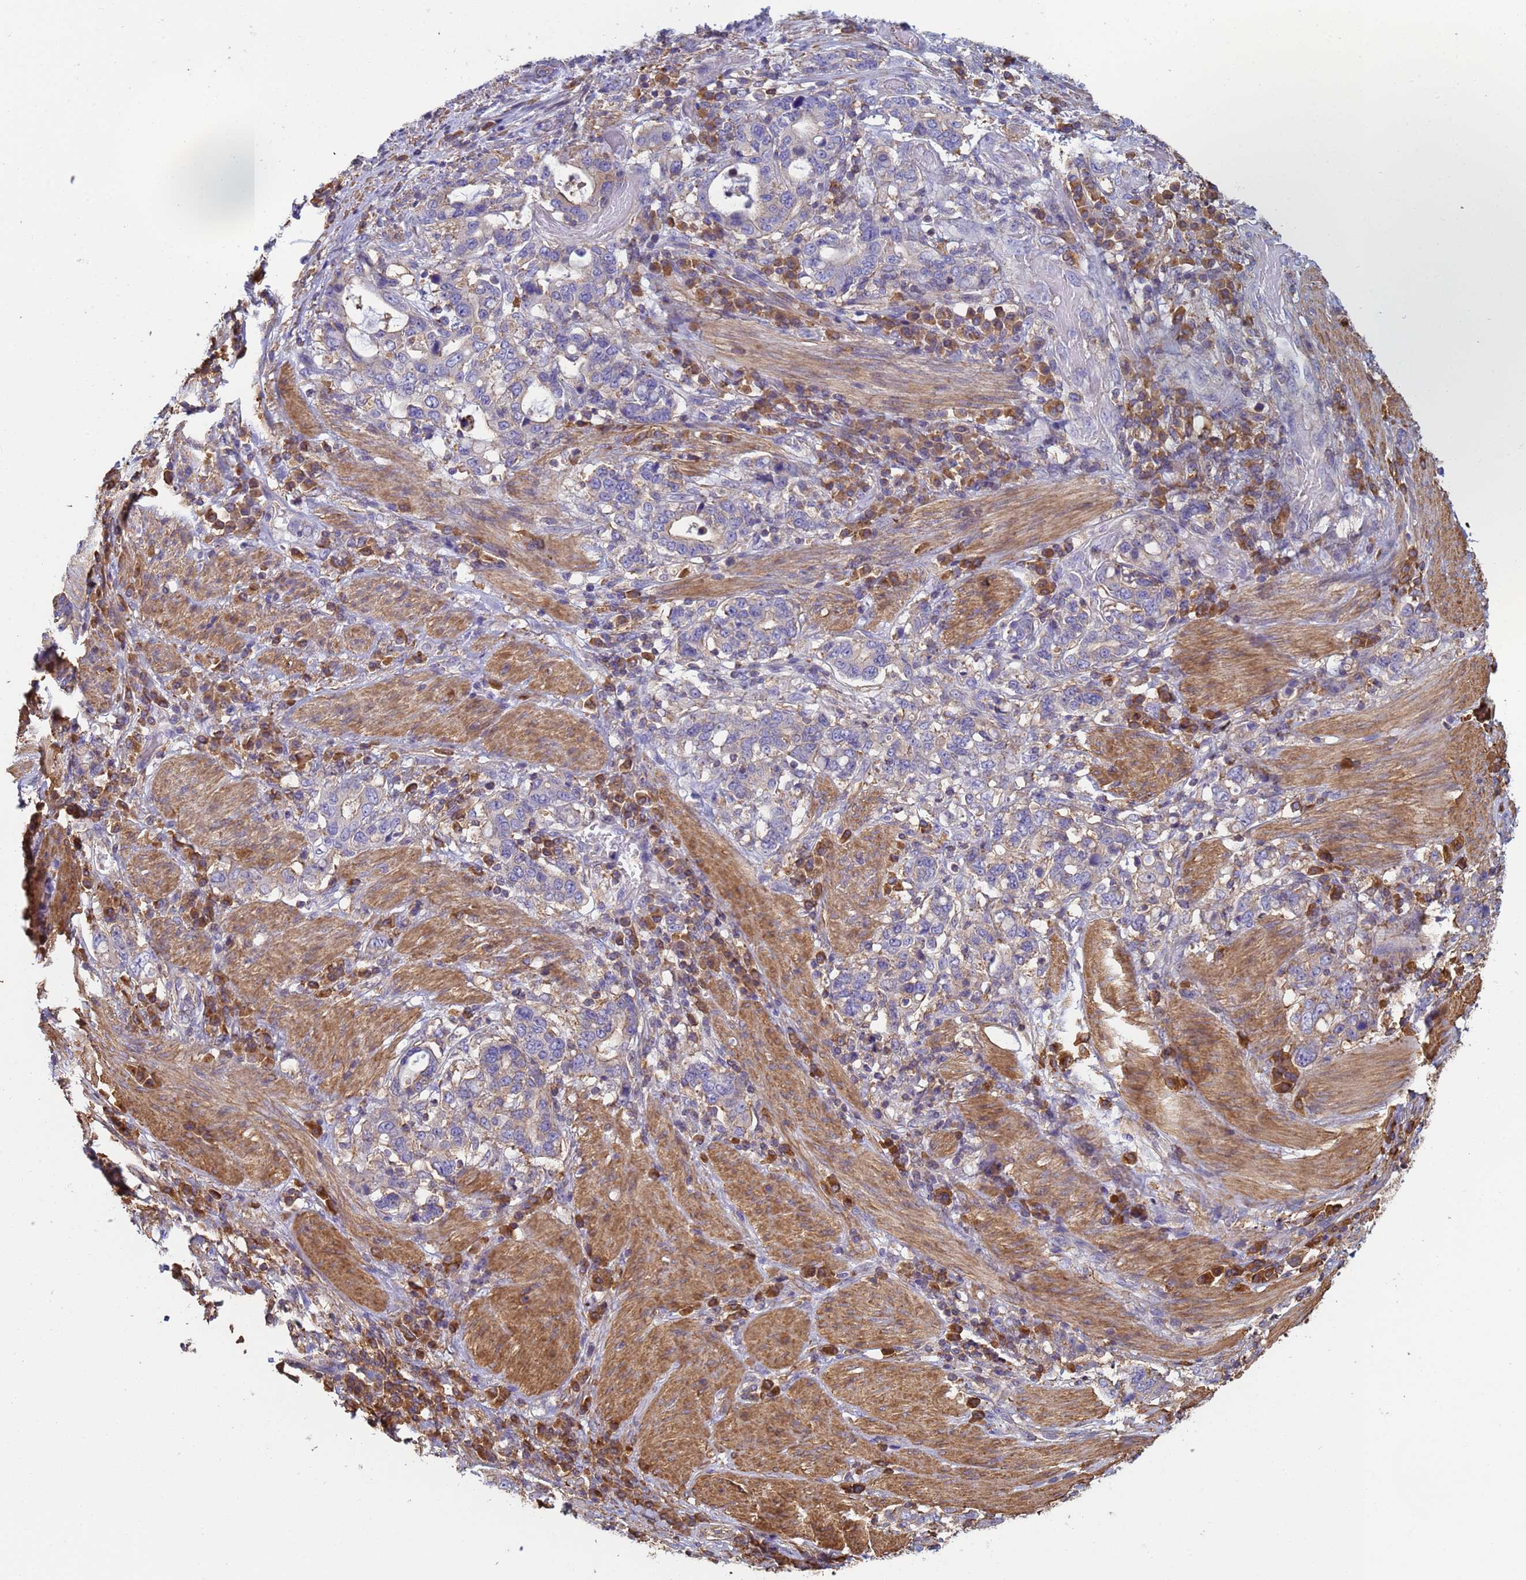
{"staining": {"intensity": "moderate", "quantity": "<25%", "location": "cytoplasmic/membranous"}, "tissue": "stomach cancer", "cell_type": "Tumor cells", "image_type": "cancer", "snomed": [{"axis": "morphology", "description": "Adenocarcinoma, NOS"}, {"axis": "topography", "description": "Stomach, upper"}, {"axis": "topography", "description": "Stomach"}], "caption": "A micrograph showing moderate cytoplasmic/membranous positivity in about <25% of tumor cells in stomach adenocarcinoma, as visualized by brown immunohistochemical staining.", "gene": "ZNG1B", "patient": {"sex": "male", "age": 62}}